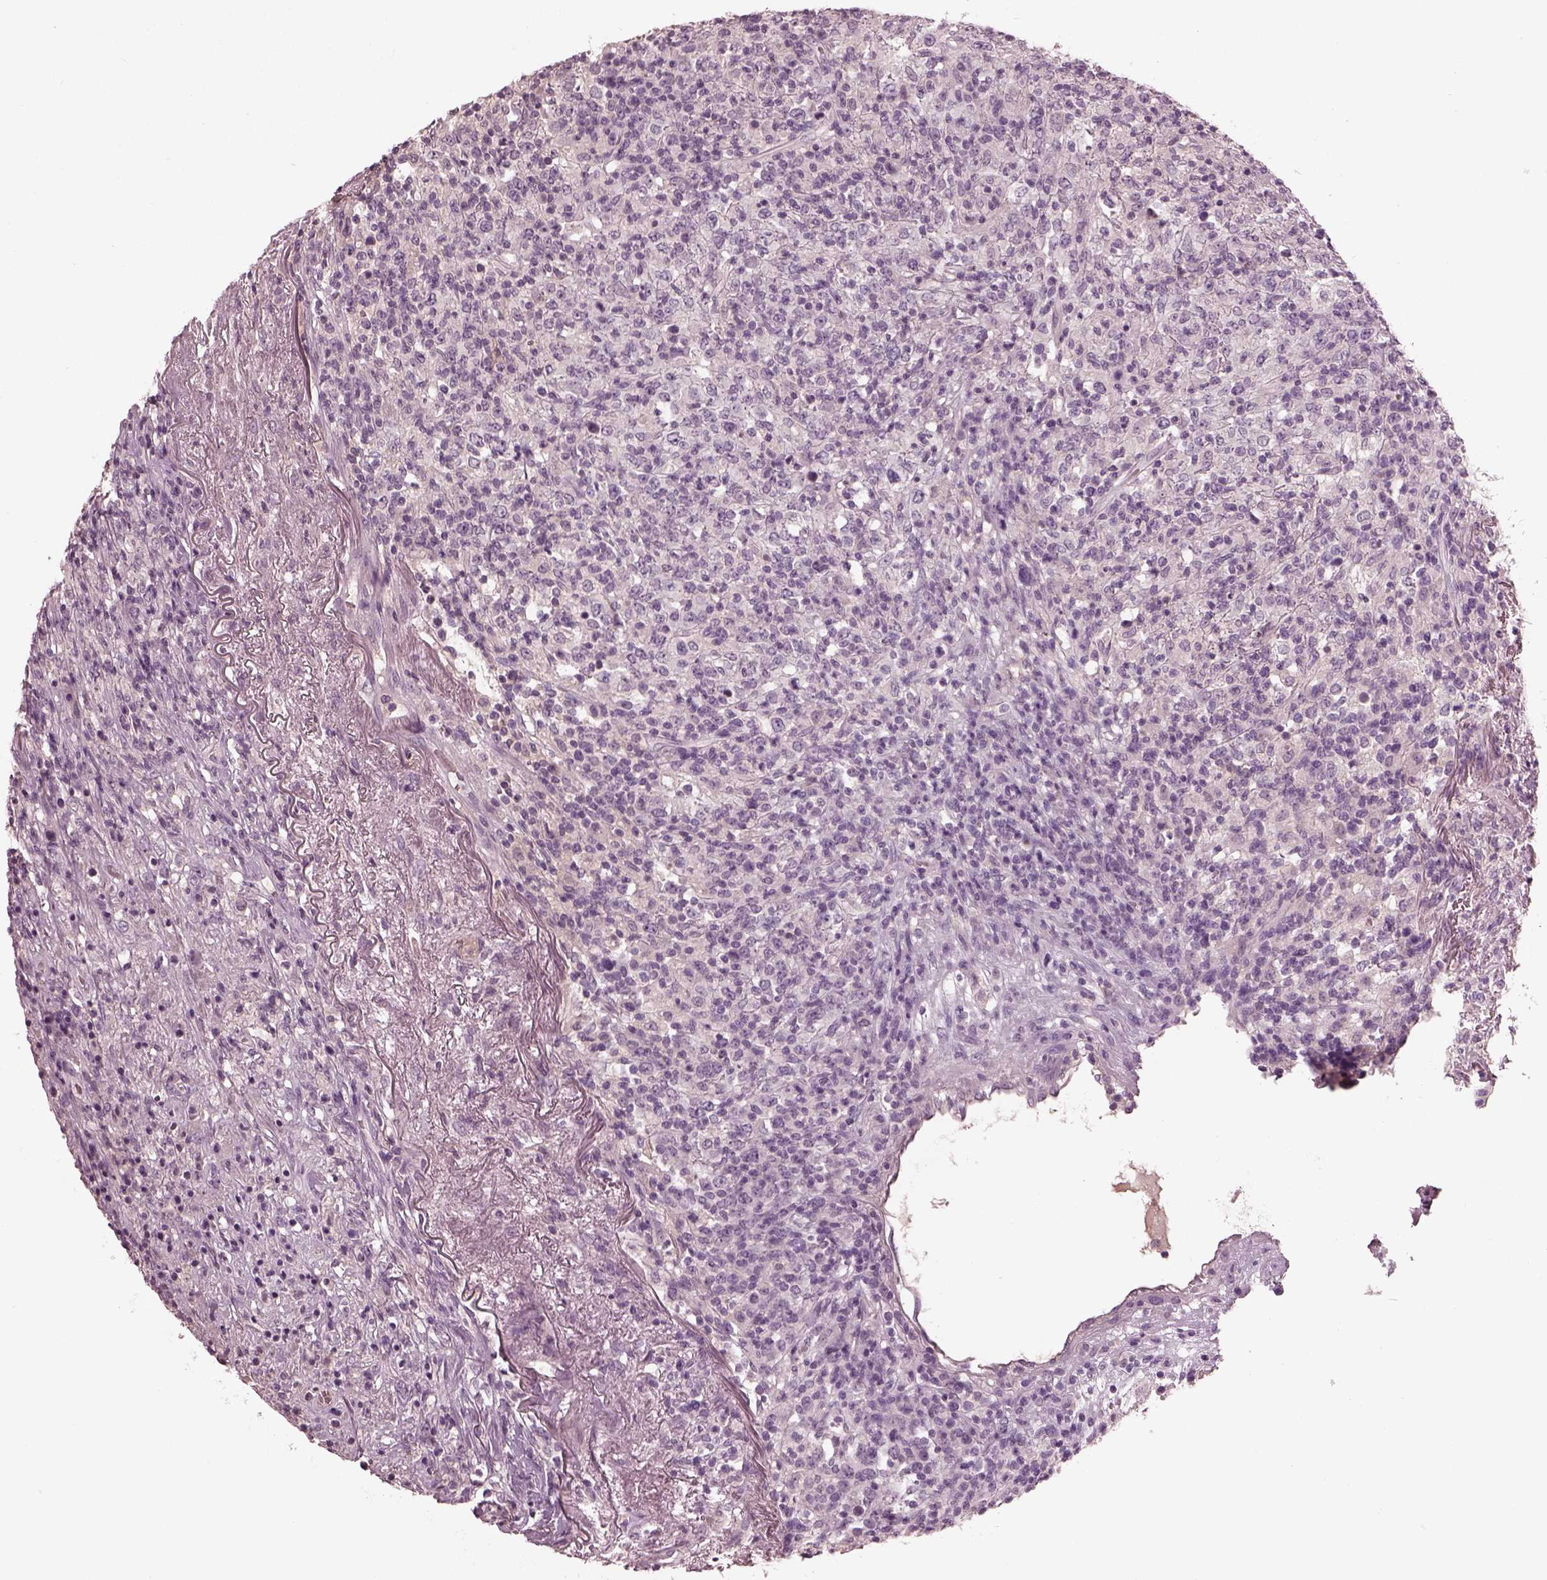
{"staining": {"intensity": "negative", "quantity": "none", "location": "none"}, "tissue": "lymphoma", "cell_type": "Tumor cells", "image_type": "cancer", "snomed": [{"axis": "morphology", "description": "Malignant lymphoma, non-Hodgkin's type, High grade"}, {"axis": "topography", "description": "Lung"}], "caption": "Immunohistochemistry (IHC) micrograph of human malignant lymphoma, non-Hodgkin's type (high-grade) stained for a protein (brown), which exhibits no expression in tumor cells. Nuclei are stained in blue.", "gene": "PACRG", "patient": {"sex": "male", "age": 79}}